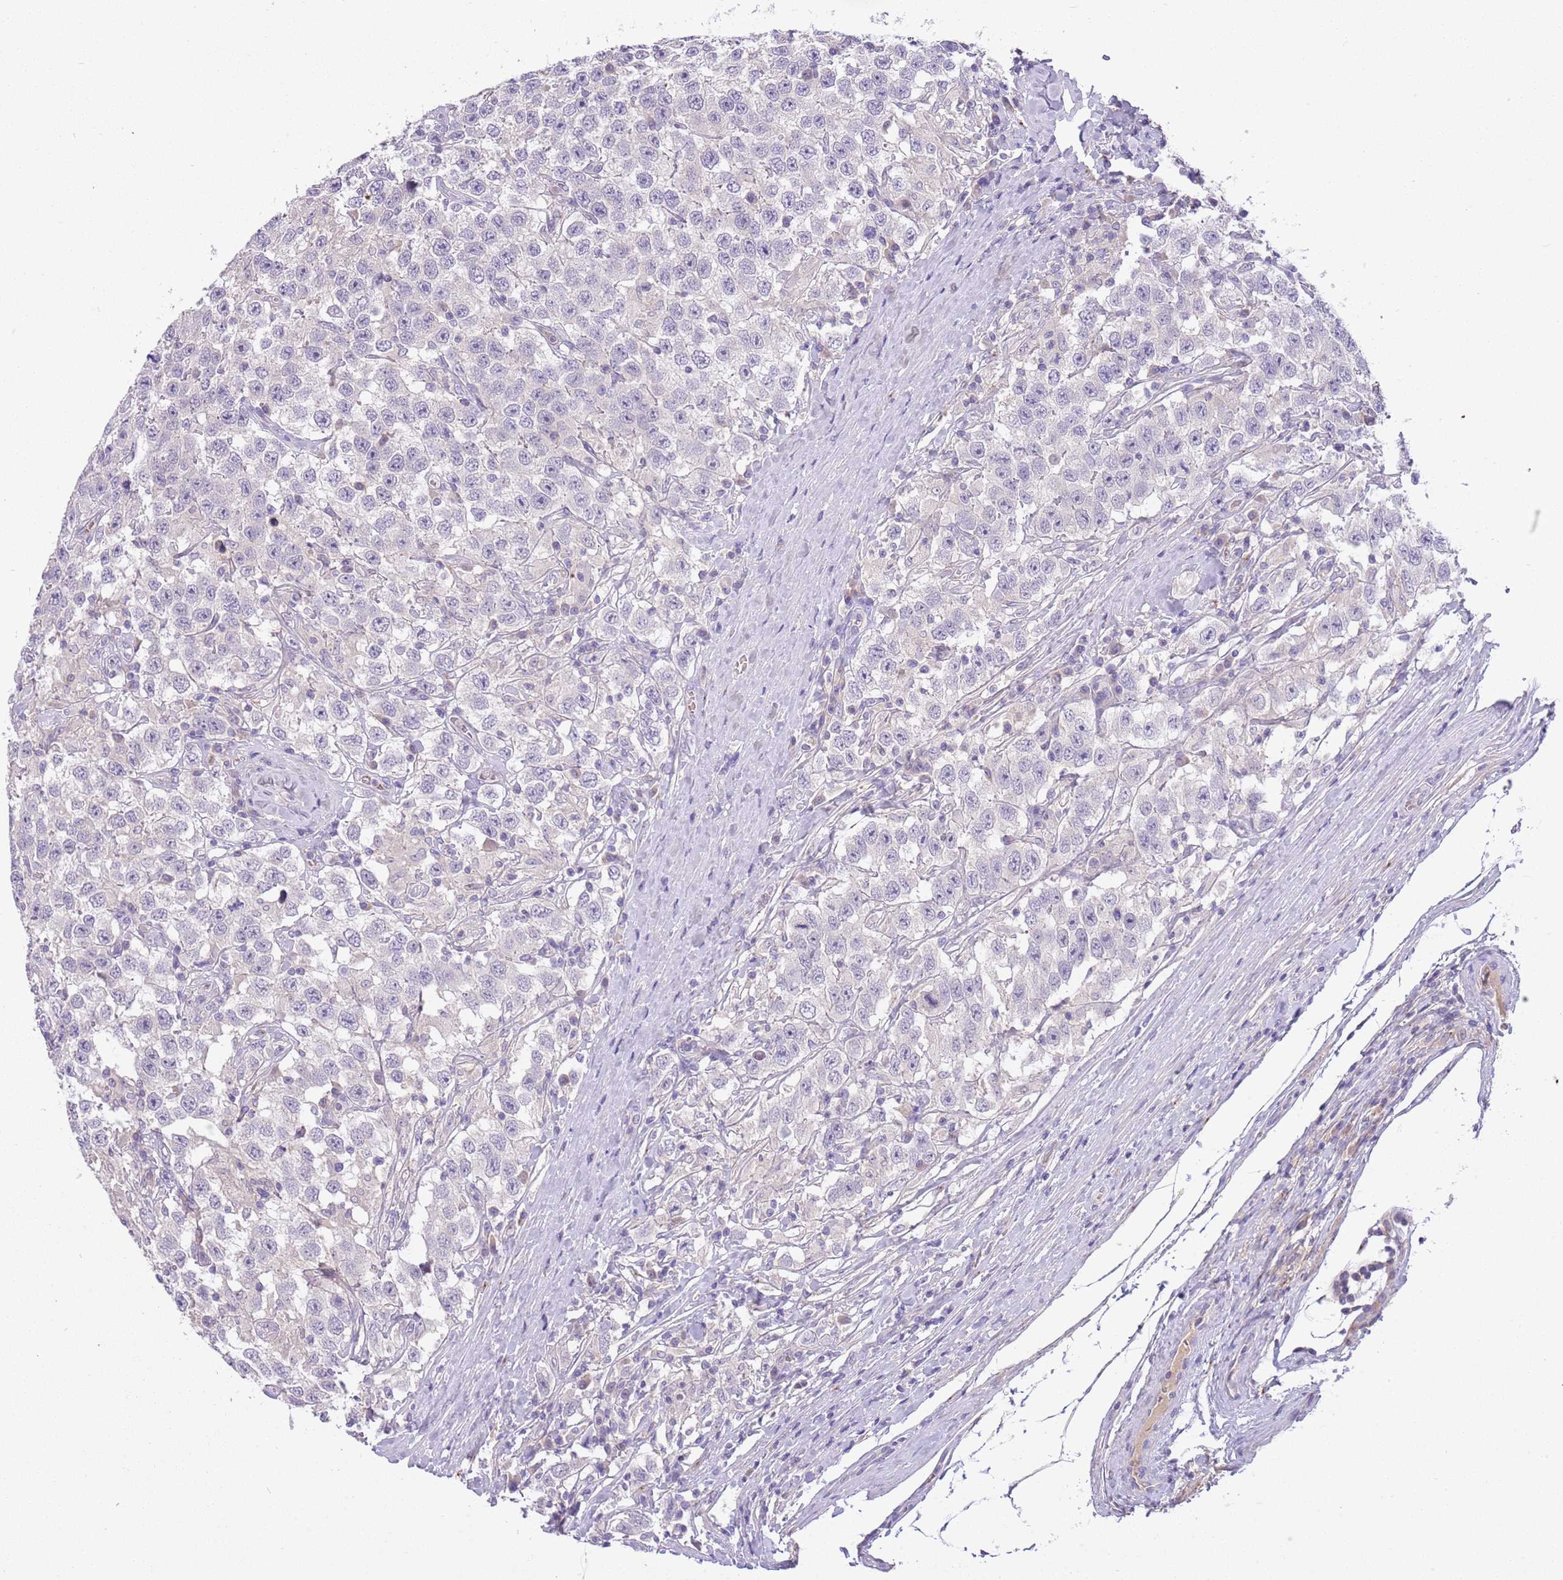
{"staining": {"intensity": "negative", "quantity": "none", "location": "none"}, "tissue": "testis cancer", "cell_type": "Tumor cells", "image_type": "cancer", "snomed": [{"axis": "morphology", "description": "Seminoma, NOS"}, {"axis": "topography", "description": "Testis"}], "caption": "DAB (3,3'-diaminobenzidine) immunohistochemical staining of human seminoma (testis) demonstrates no significant expression in tumor cells.", "gene": "CFAP73", "patient": {"sex": "male", "age": 41}}